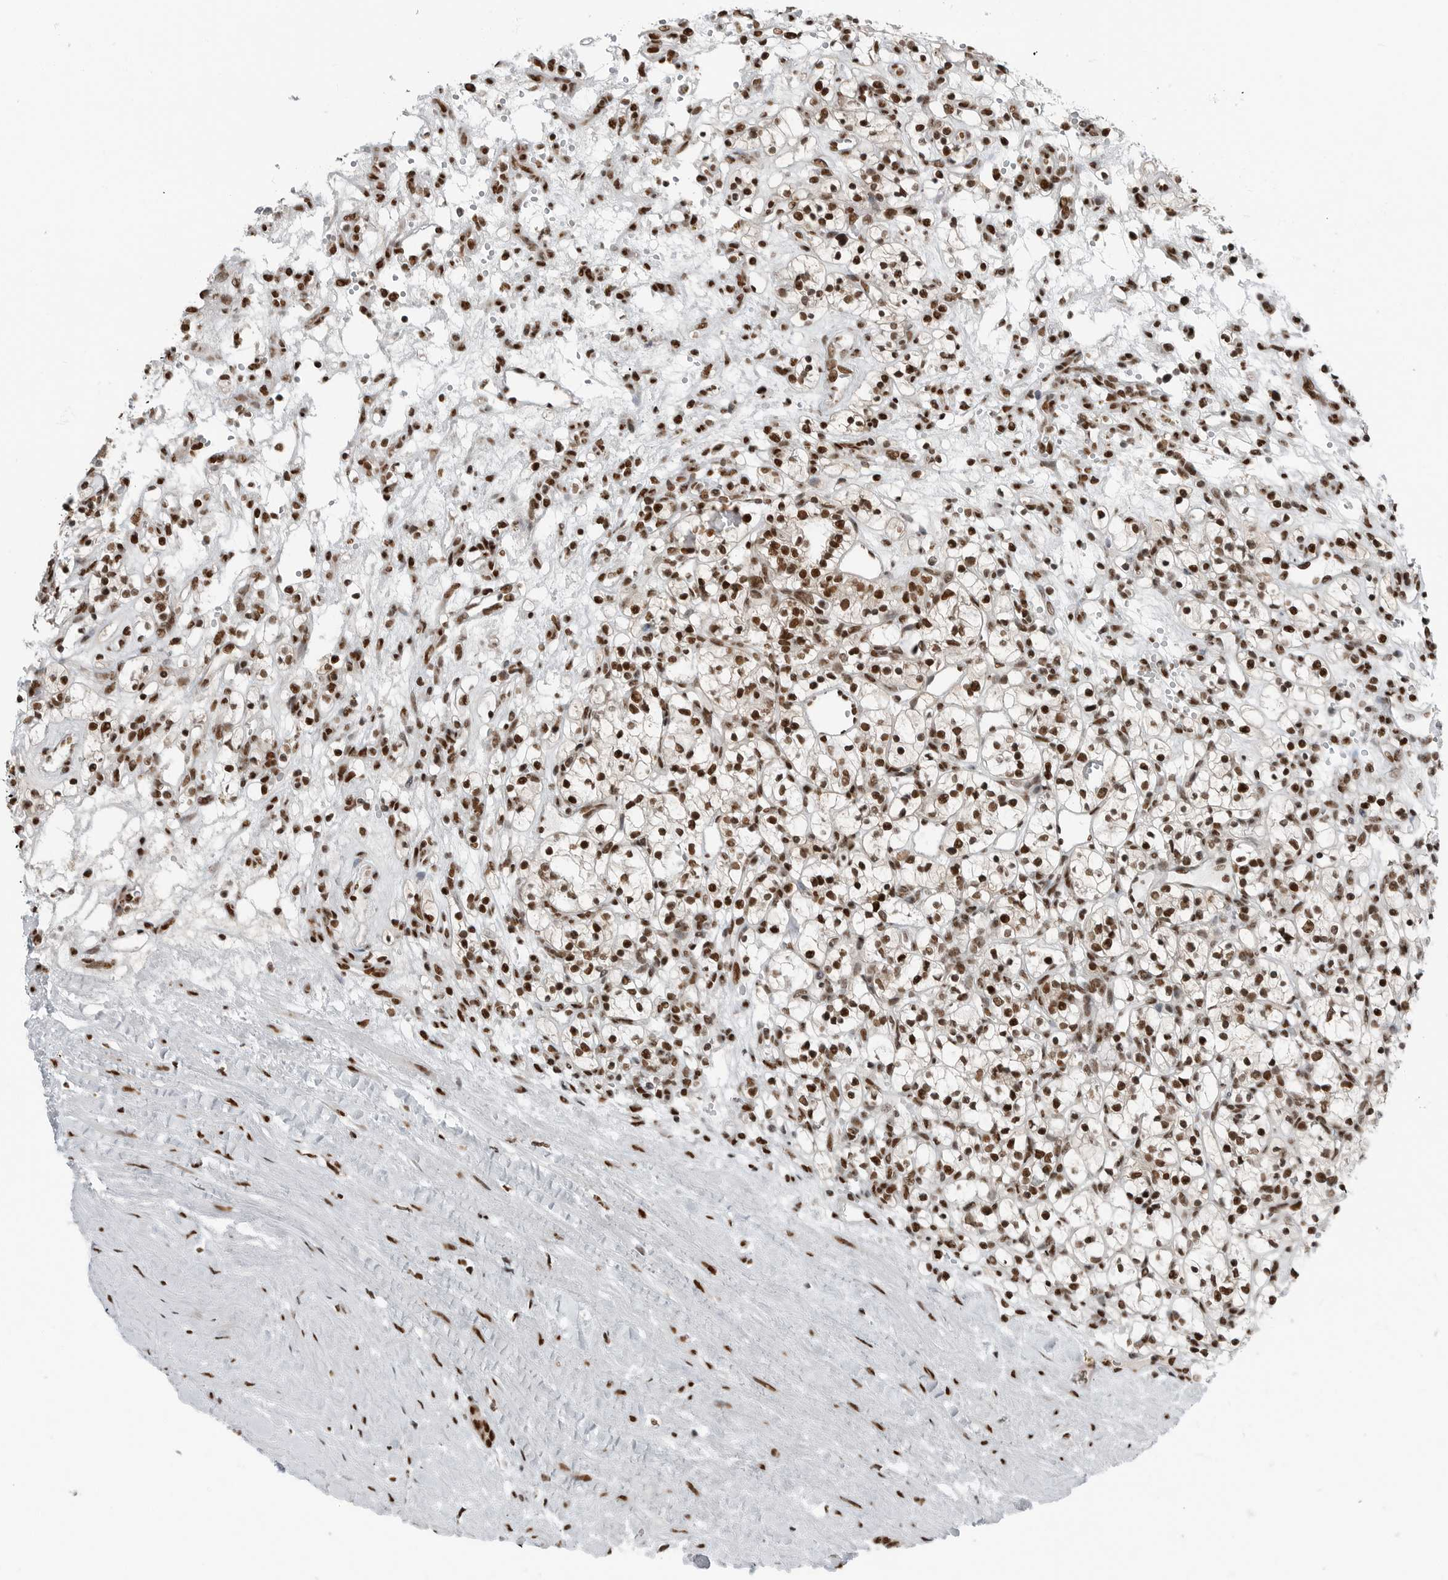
{"staining": {"intensity": "strong", "quantity": ">75%", "location": "nuclear"}, "tissue": "renal cancer", "cell_type": "Tumor cells", "image_type": "cancer", "snomed": [{"axis": "morphology", "description": "Adenocarcinoma, NOS"}, {"axis": "topography", "description": "Kidney"}], "caption": "Protein expression analysis of renal cancer shows strong nuclear staining in about >75% of tumor cells.", "gene": "BLZF1", "patient": {"sex": "female", "age": 57}}